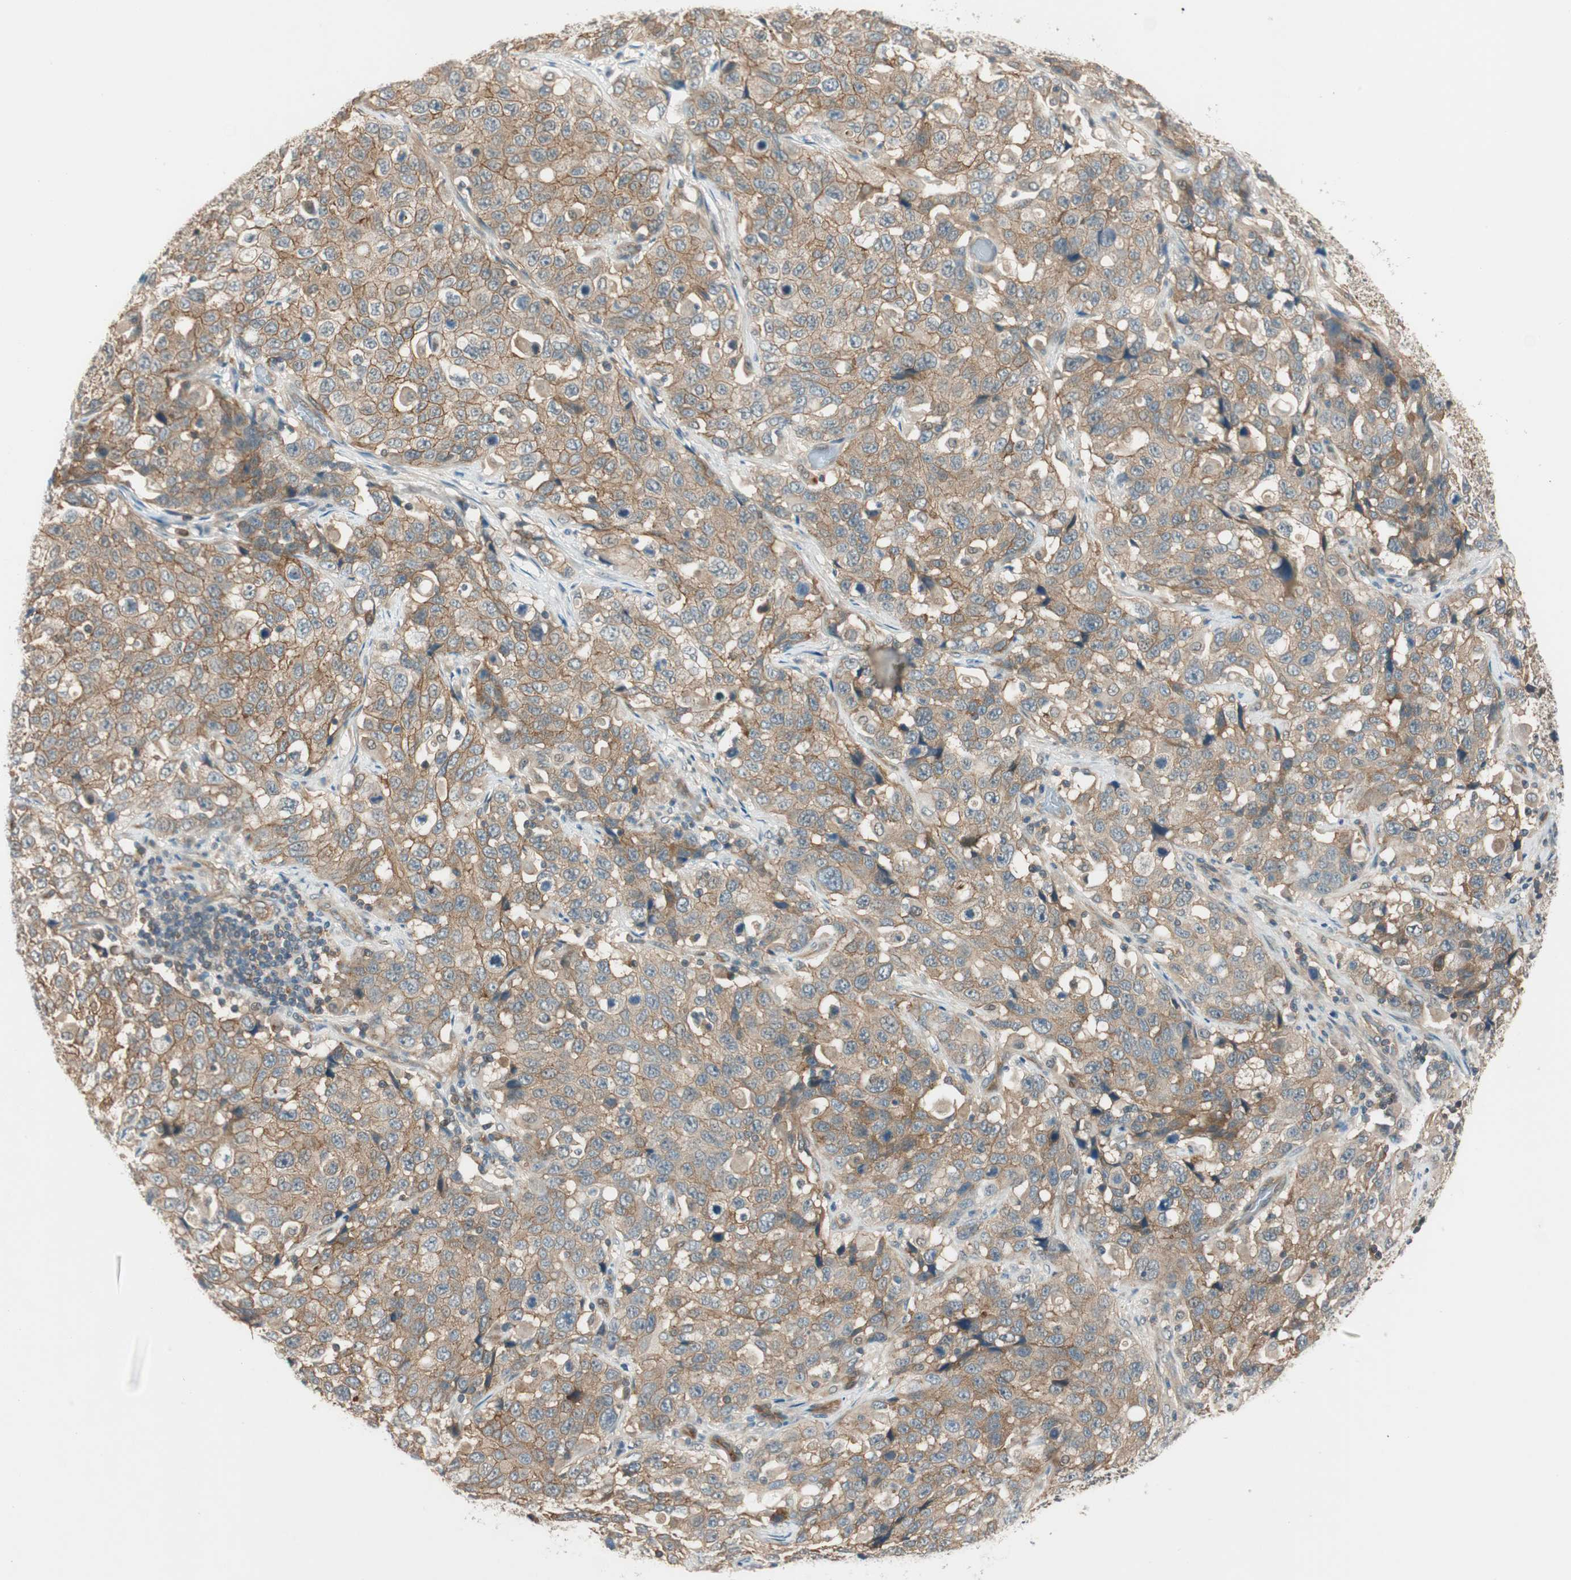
{"staining": {"intensity": "moderate", "quantity": ">75%", "location": "cytoplasmic/membranous"}, "tissue": "stomach cancer", "cell_type": "Tumor cells", "image_type": "cancer", "snomed": [{"axis": "morphology", "description": "Normal tissue, NOS"}, {"axis": "morphology", "description": "Adenocarcinoma, NOS"}, {"axis": "topography", "description": "Stomach"}], "caption": "IHC staining of stomach cancer (adenocarcinoma), which shows medium levels of moderate cytoplasmic/membranous staining in about >75% of tumor cells indicating moderate cytoplasmic/membranous protein staining. The staining was performed using DAB (brown) for protein detection and nuclei were counterstained in hematoxylin (blue).", "gene": "PSMD8", "patient": {"sex": "male", "age": 48}}